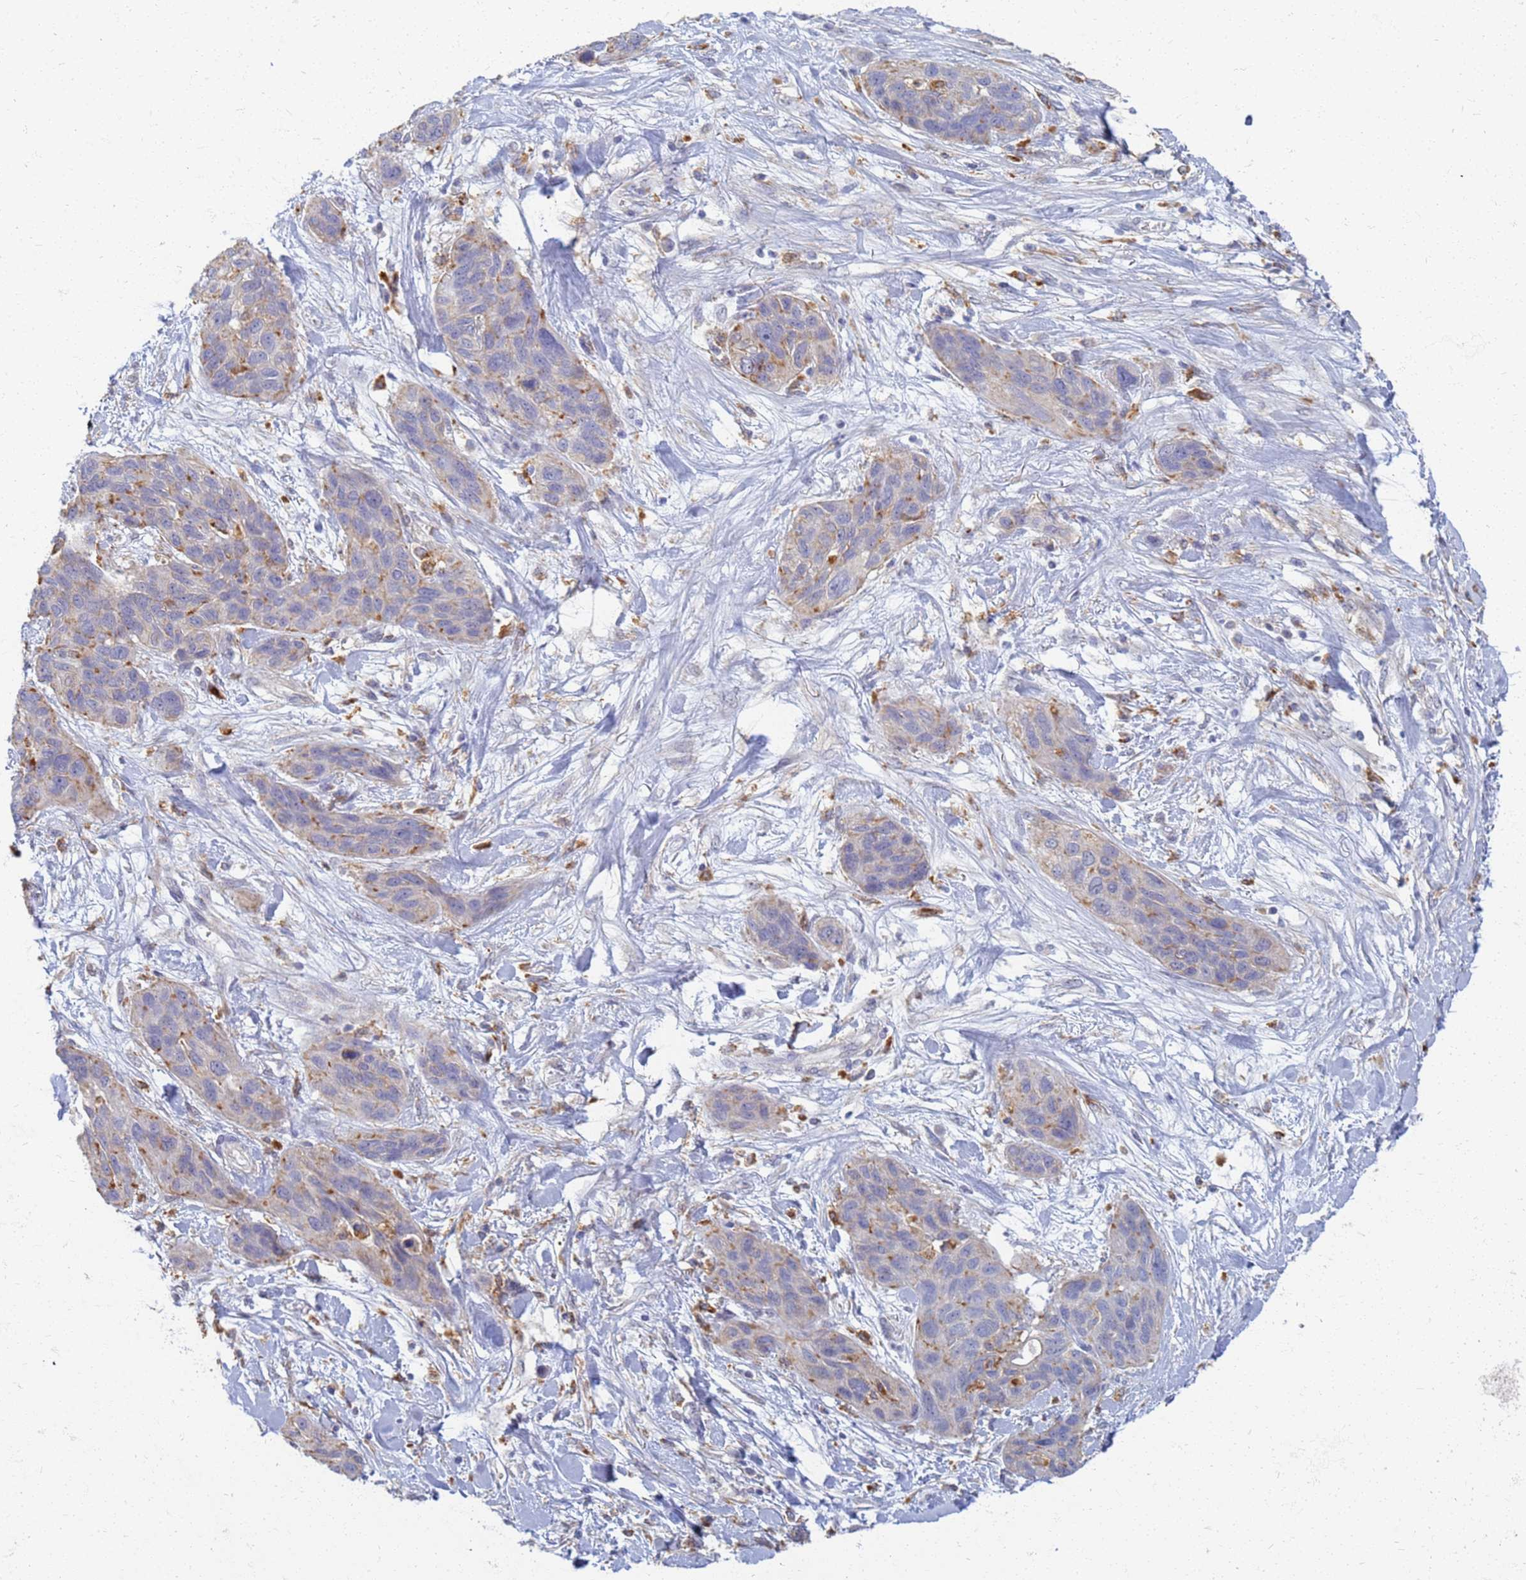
{"staining": {"intensity": "moderate", "quantity": "<25%", "location": "cytoplasmic/membranous"}, "tissue": "lung cancer", "cell_type": "Tumor cells", "image_type": "cancer", "snomed": [{"axis": "morphology", "description": "Squamous cell carcinoma, NOS"}, {"axis": "topography", "description": "Lung"}], "caption": "About <25% of tumor cells in squamous cell carcinoma (lung) demonstrate moderate cytoplasmic/membranous protein positivity as visualized by brown immunohistochemical staining.", "gene": "ATP6V1E1", "patient": {"sex": "female", "age": 70}}